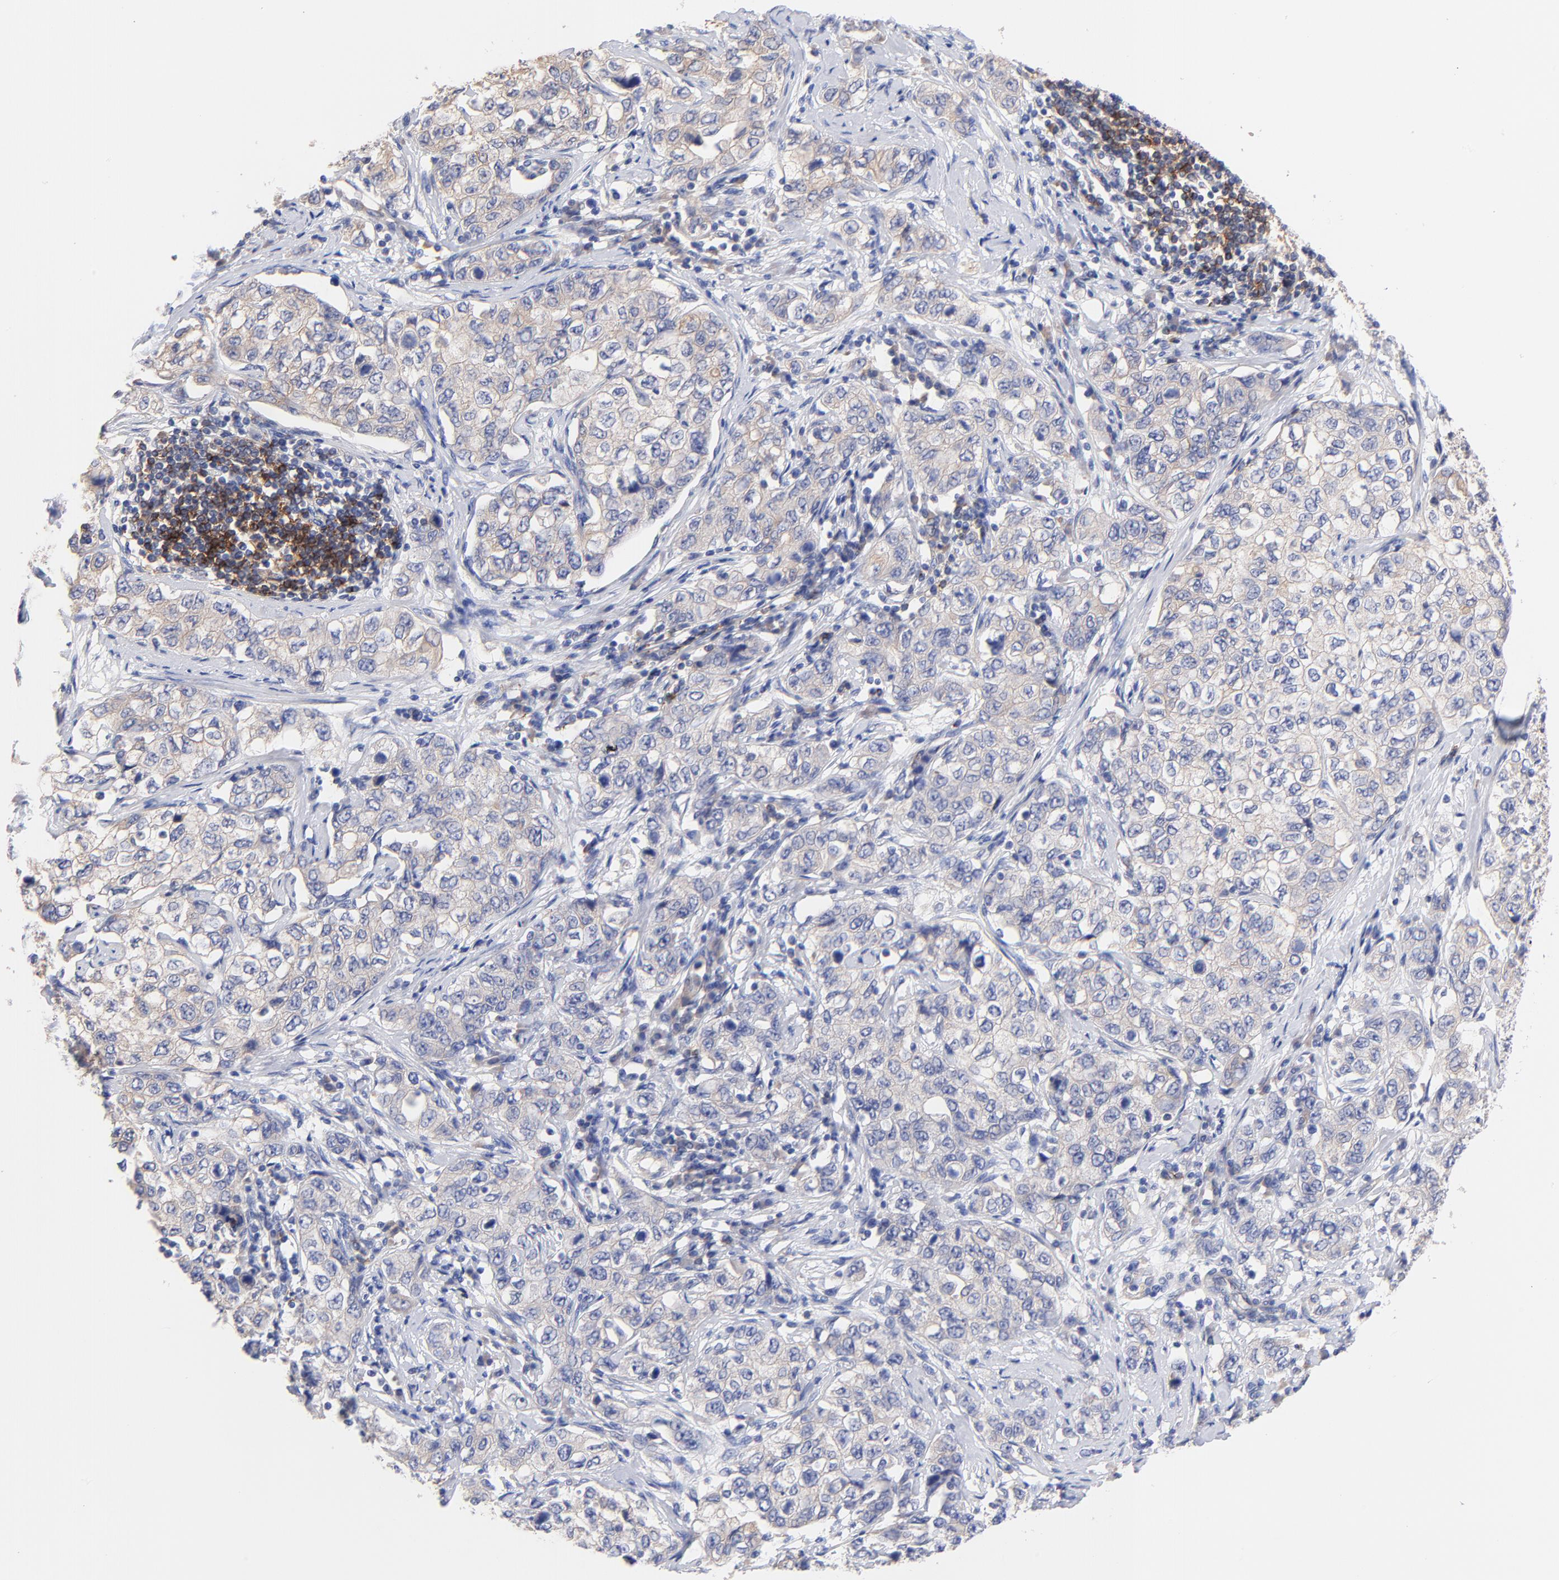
{"staining": {"intensity": "weak", "quantity": ">75%", "location": "cytoplasmic/membranous"}, "tissue": "stomach cancer", "cell_type": "Tumor cells", "image_type": "cancer", "snomed": [{"axis": "morphology", "description": "Adenocarcinoma, NOS"}, {"axis": "topography", "description": "Stomach"}], "caption": "IHC (DAB) staining of stomach cancer displays weak cytoplasmic/membranous protein expression in approximately >75% of tumor cells.", "gene": "TNFRSF13C", "patient": {"sex": "male", "age": 48}}